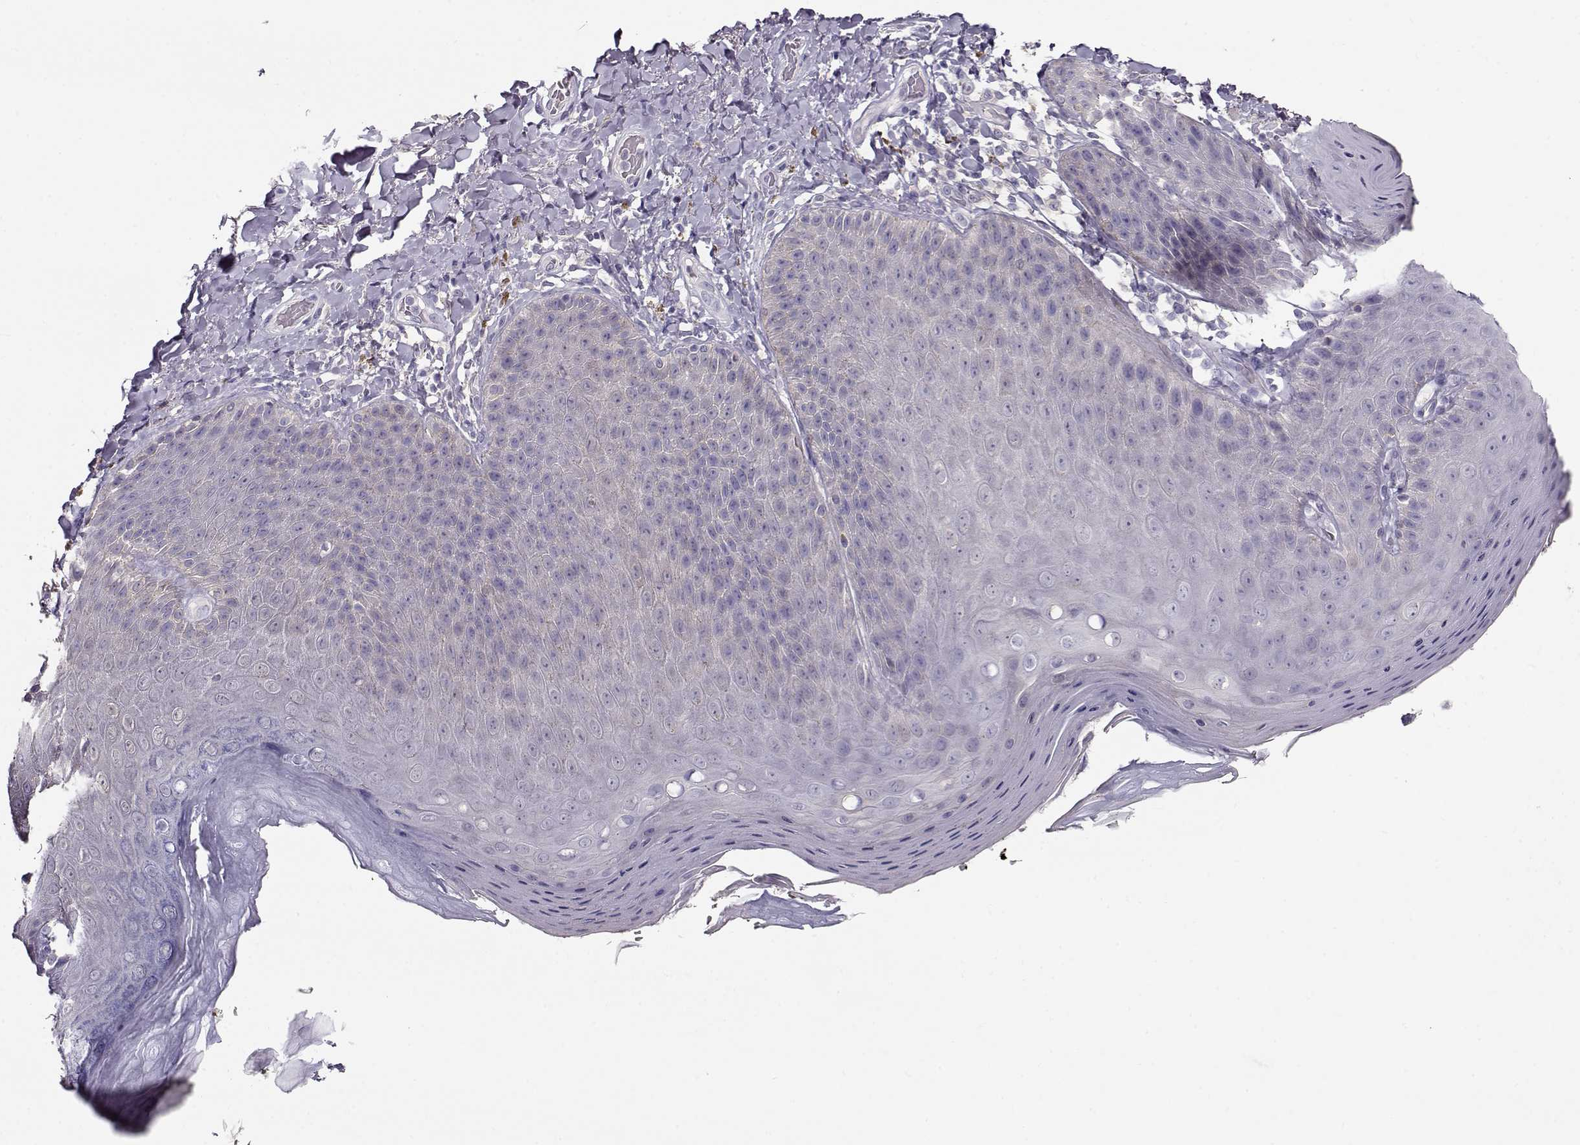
{"staining": {"intensity": "negative", "quantity": "none", "location": "none"}, "tissue": "skin", "cell_type": "Epidermal cells", "image_type": "normal", "snomed": [{"axis": "morphology", "description": "Normal tissue, NOS"}, {"axis": "topography", "description": "Anal"}], "caption": "The image demonstrates no significant positivity in epidermal cells of skin. (Immunohistochemistry (ihc), brightfield microscopy, high magnification).", "gene": "NDRG4", "patient": {"sex": "male", "age": 53}}